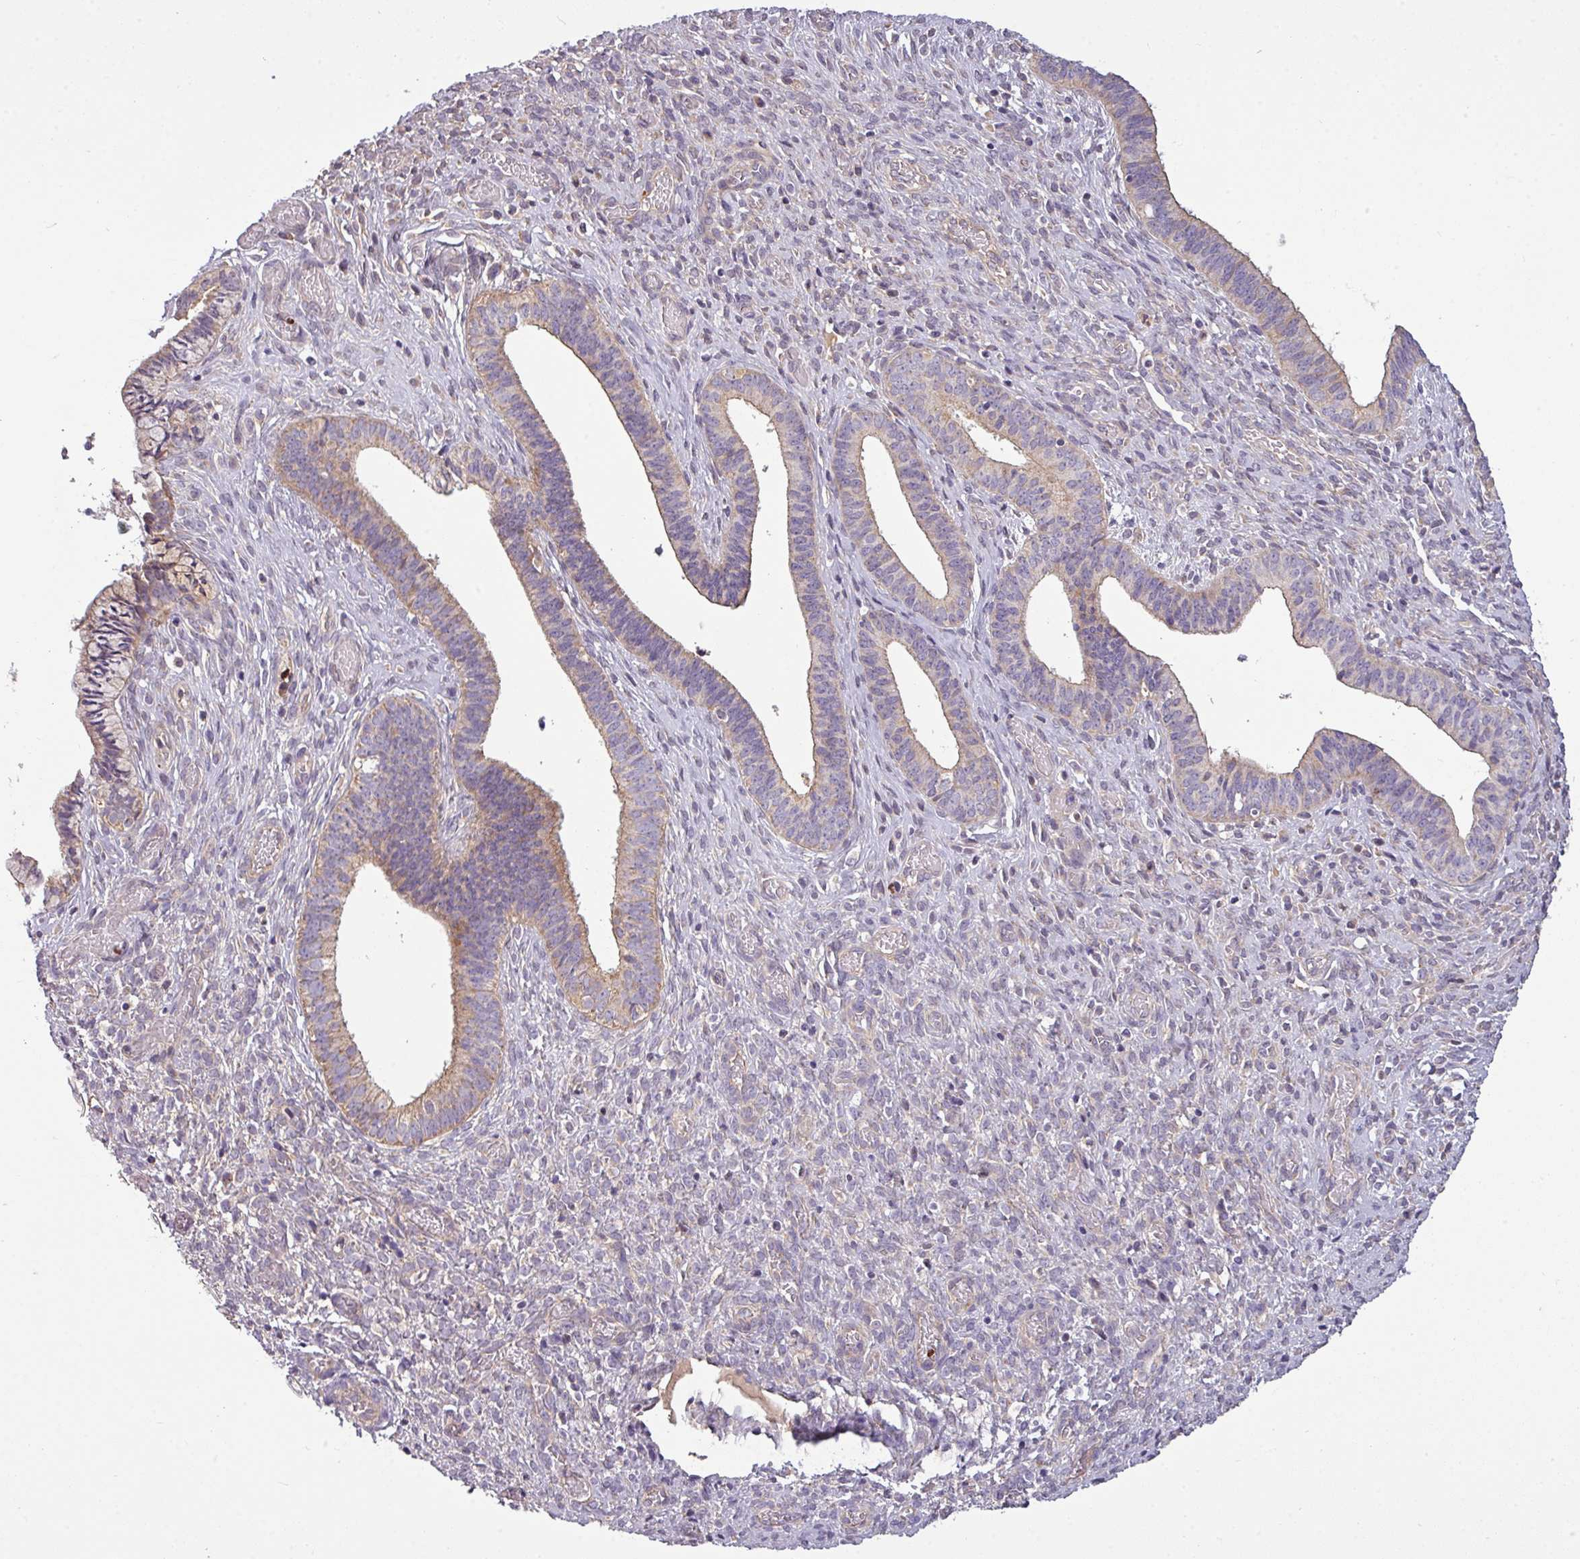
{"staining": {"intensity": "weak", "quantity": "25%-75%", "location": "cytoplasmic/membranous"}, "tissue": "cervical cancer", "cell_type": "Tumor cells", "image_type": "cancer", "snomed": [{"axis": "morphology", "description": "Squamous cell carcinoma, NOS"}, {"axis": "topography", "description": "Cervix"}], "caption": "IHC (DAB) staining of human cervical squamous cell carcinoma shows weak cytoplasmic/membranous protein positivity in about 25%-75% of tumor cells. The staining was performed using DAB to visualize the protein expression in brown, while the nuclei were stained in blue with hematoxylin (Magnification: 20x).", "gene": "PAPLN", "patient": {"sex": "female", "age": 59}}